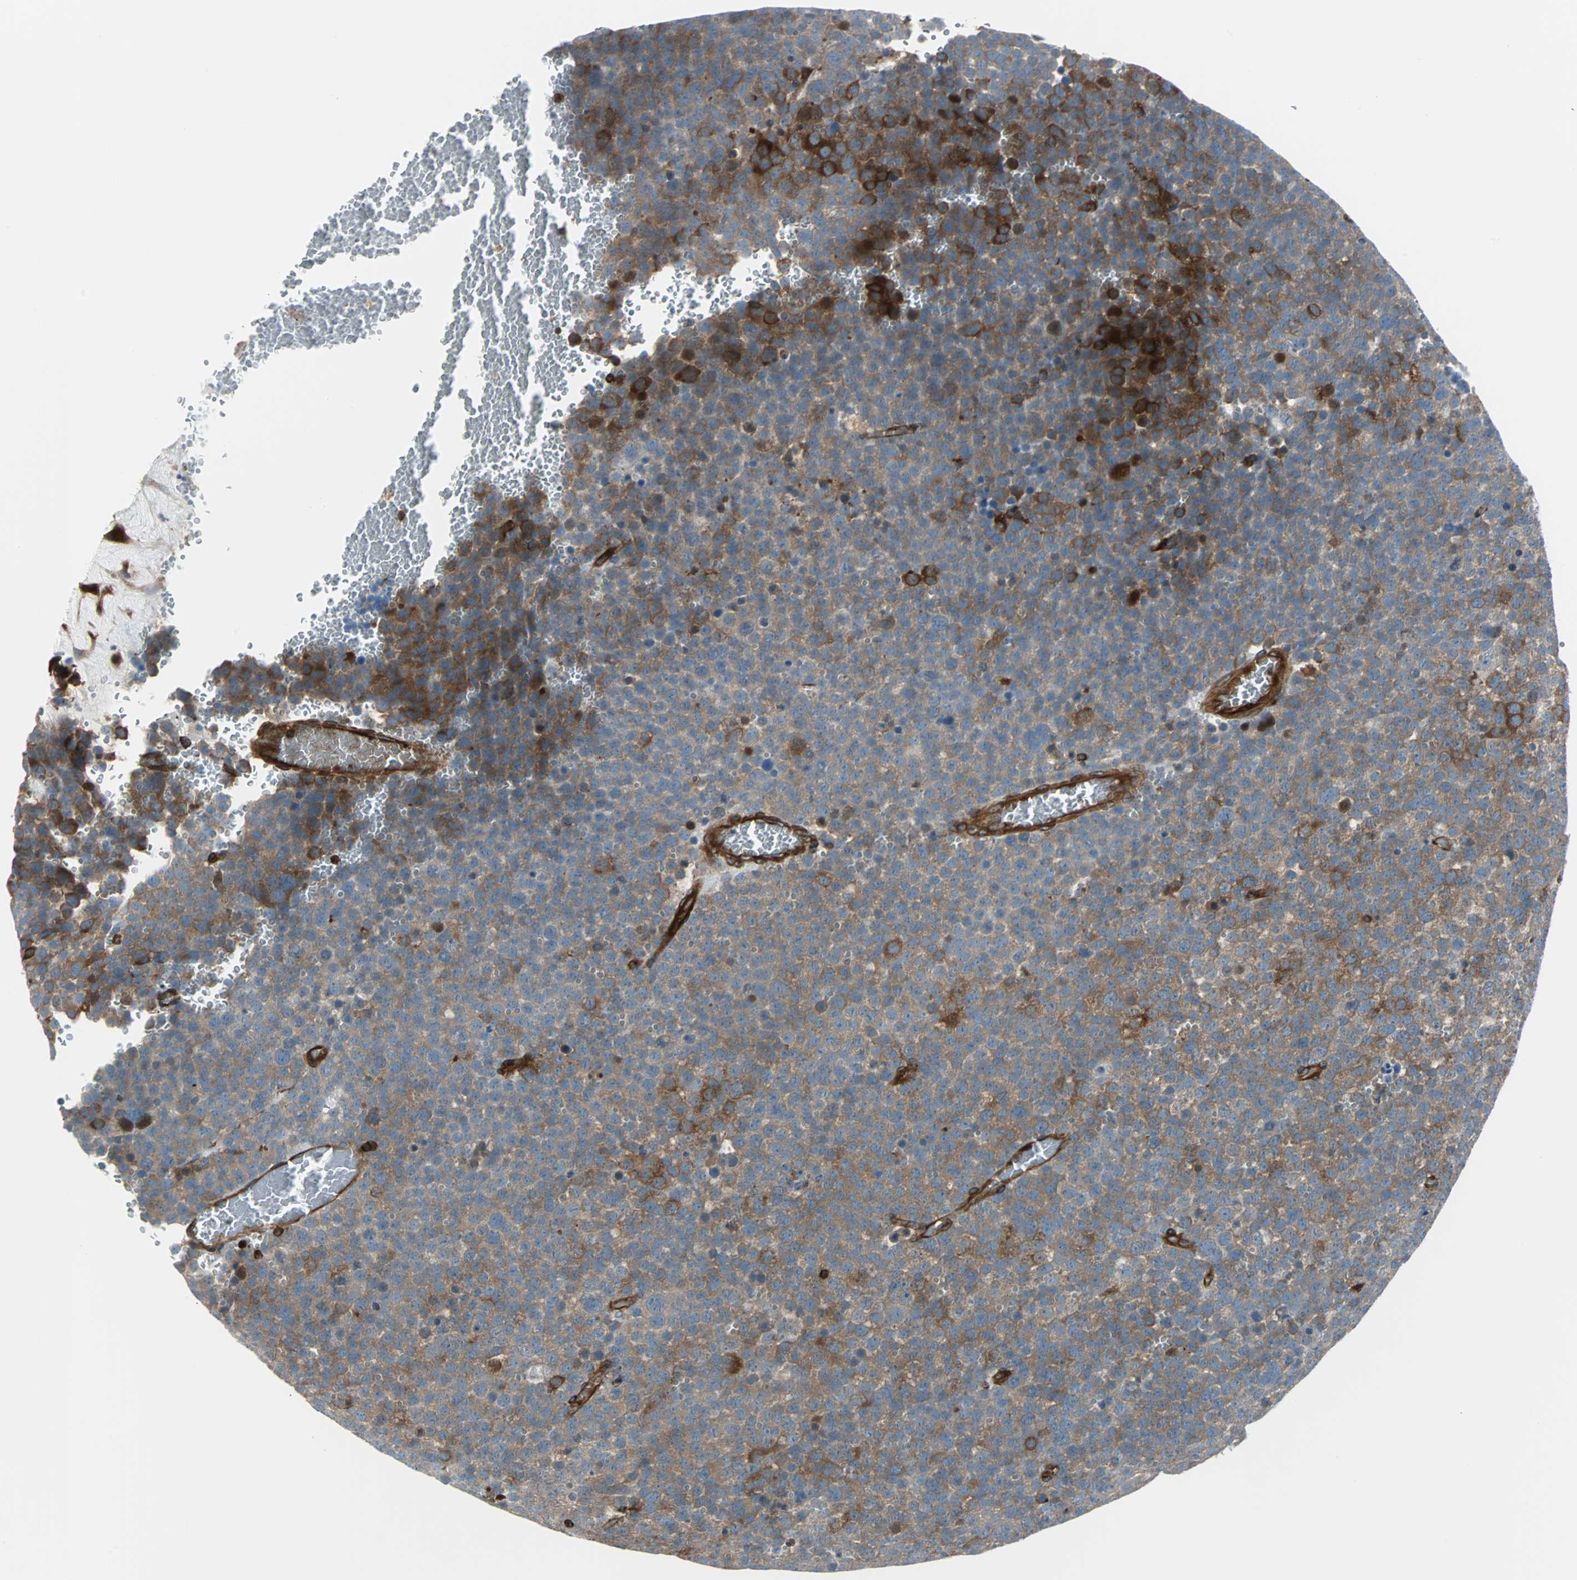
{"staining": {"intensity": "strong", "quantity": ">75%", "location": "cytoplasmic/membranous"}, "tissue": "testis cancer", "cell_type": "Tumor cells", "image_type": "cancer", "snomed": [{"axis": "morphology", "description": "Seminoma, NOS"}, {"axis": "topography", "description": "Testis"}], "caption": "A brown stain labels strong cytoplasmic/membranous expression of a protein in human testis cancer tumor cells. (DAB (3,3'-diaminobenzidine) IHC with brightfield microscopy, high magnification).", "gene": "RELA", "patient": {"sex": "male", "age": 71}}